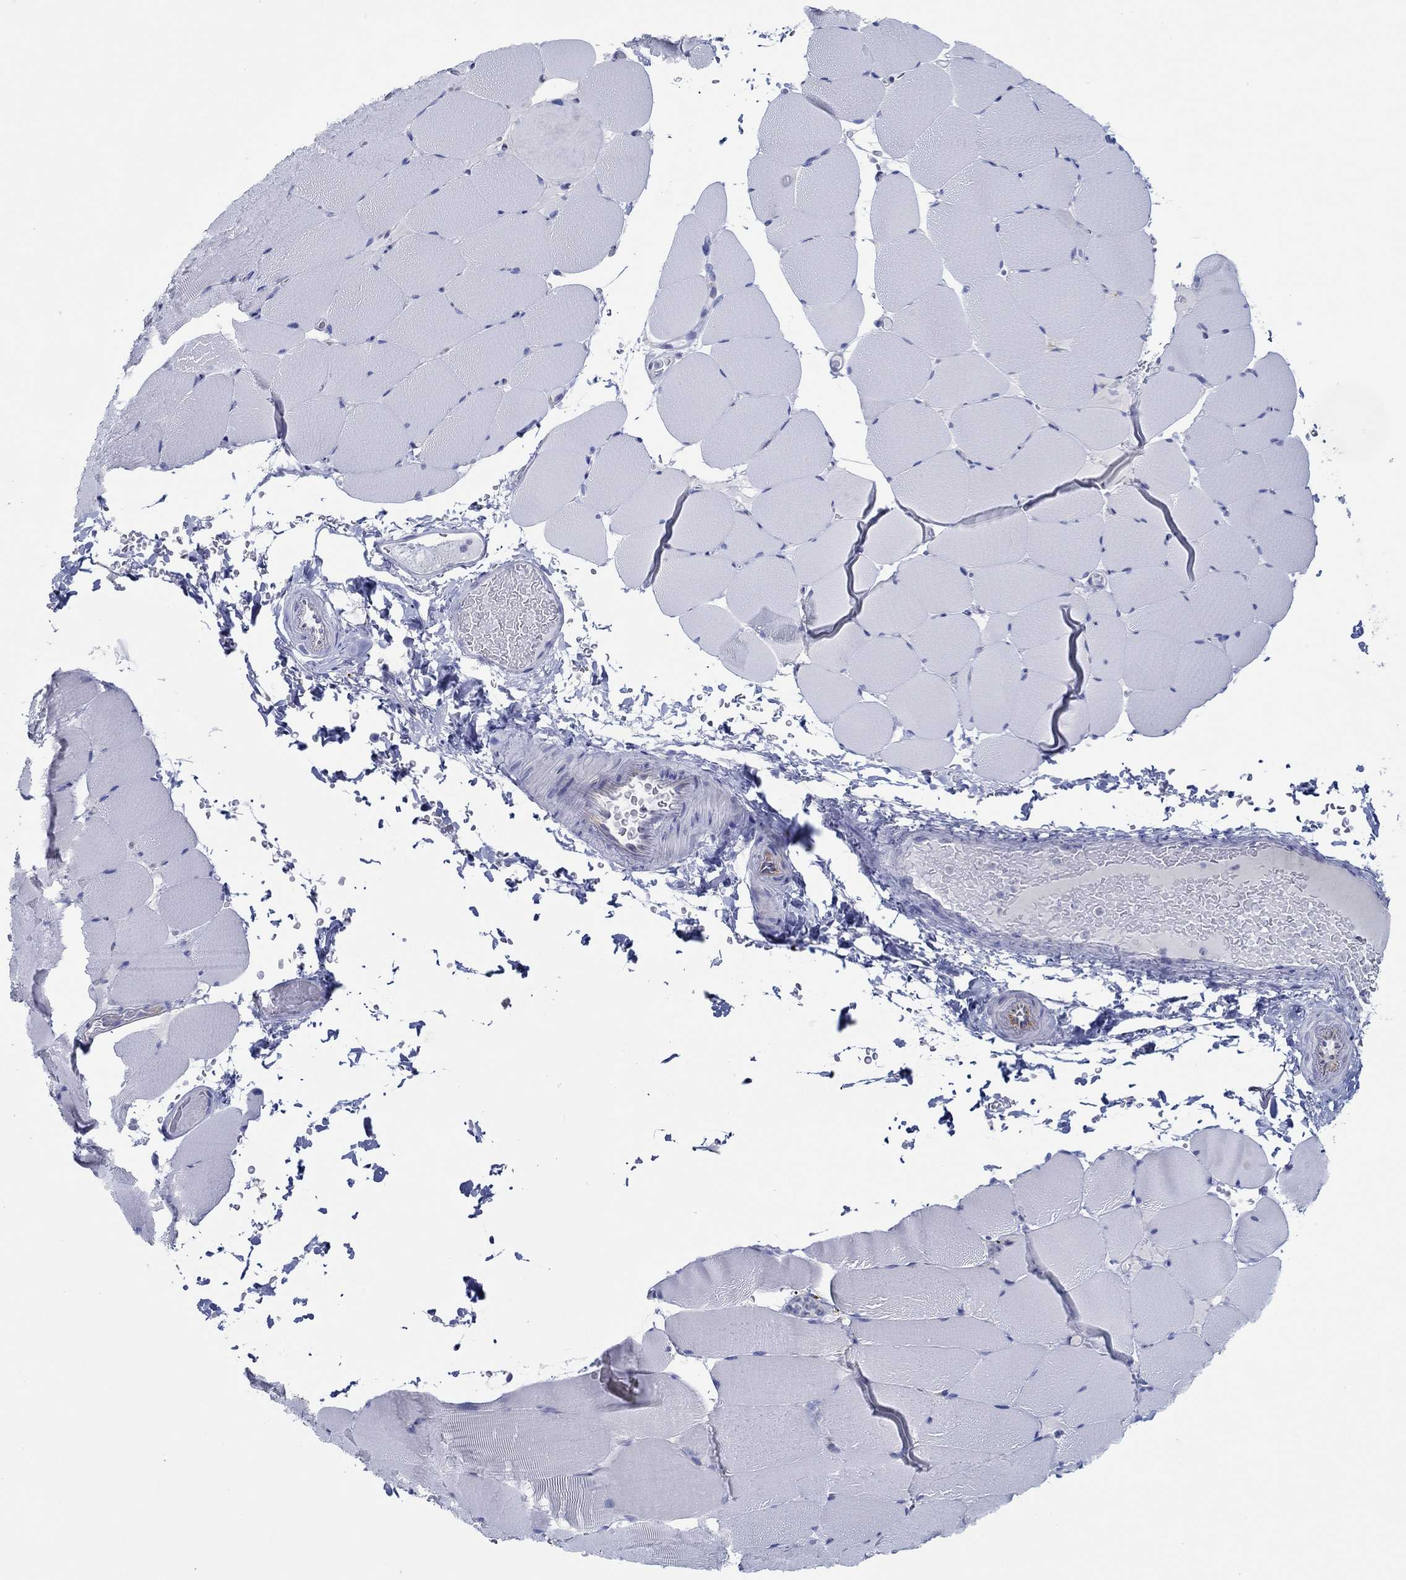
{"staining": {"intensity": "negative", "quantity": "none", "location": "none"}, "tissue": "skeletal muscle", "cell_type": "Myocytes", "image_type": "normal", "snomed": [{"axis": "morphology", "description": "Normal tissue, NOS"}, {"axis": "topography", "description": "Skeletal muscle"}], "caption": "Skeletal muscle stained for a protein using immunohistochemistry (IHC) demonstrates no staining myocytes.", "gene": "IGFBP6", "patient": {"sex": "female", "age": 37}}